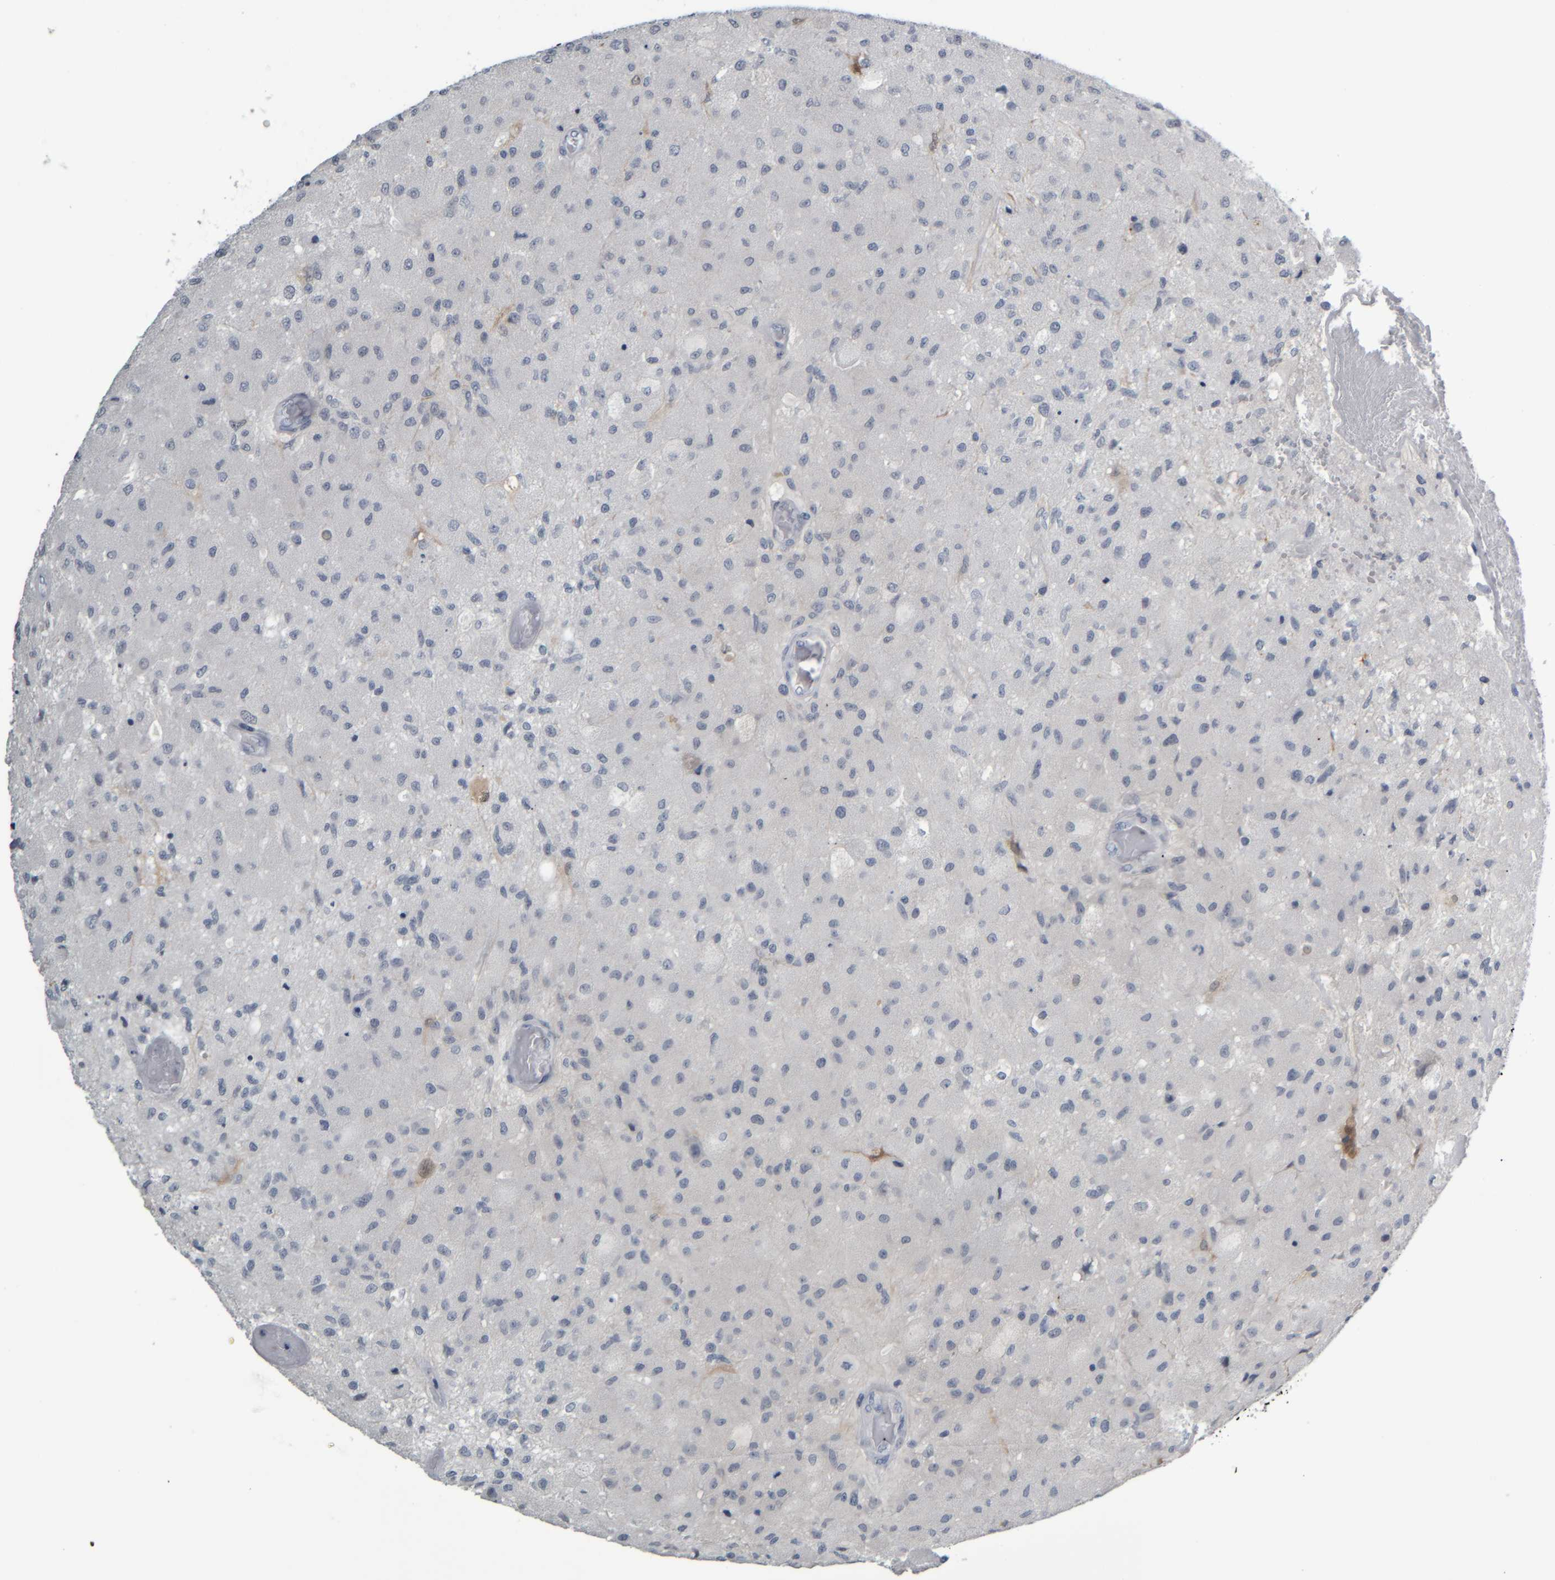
{"staining": {"intensity": "negative", "quantity": "none", "location": "none"}, "tissue": "glioma", "cell_type": "Tumor cells", "image_type": "cancer", "snomed": [{"axis": "morphology", "description": "Normal tissue, NOS"}, {"axis": "morphology", "description": "Glioma, malignant, High grade"}, {"axis": "topography", "description": "Cerebral cortex"}], "caption": "The micrograph demonstrates no significant positivity in tumor cells of malignant glioma (high-grade).", "gene": "COL14A1", "patient": {"sex": "male", "age": 77}}